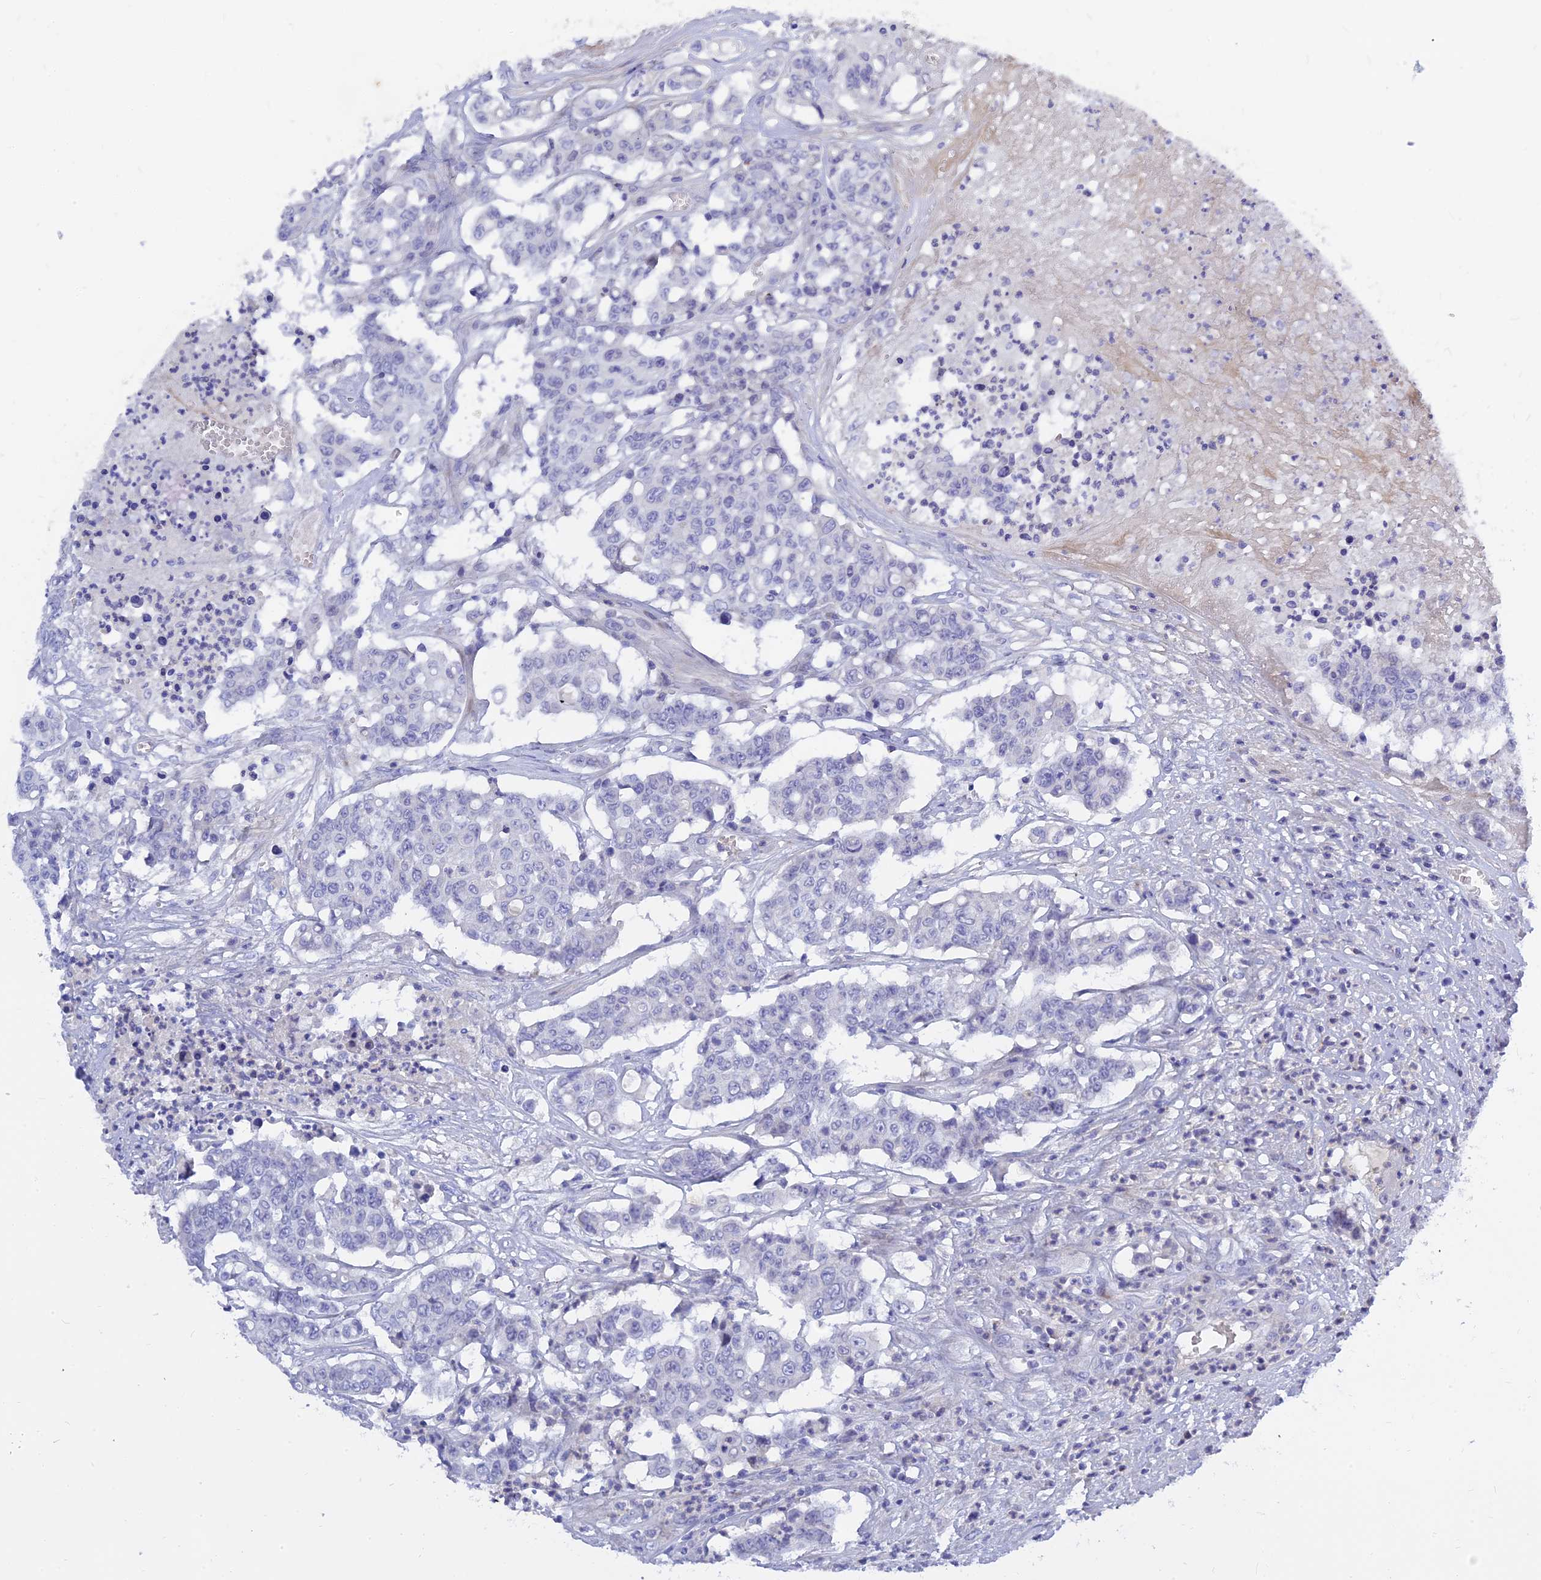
{"staining": {"intensity": "negative", "quantity": "none", "location": "none"}, "tissue": "colorectal cancer", "cell_type": "Tumor cells", "image_type": "cancer", "snomed": [{"axis": "morphology", "description": "Adenocarcinoma, NOS"}, {"axis": "topography", "description": "Colon"}], "caption": "High magnification brightfield microscopy of colorectal cancer (adenocarcinoma) stained with DAB (3,3'-diaminobenzidine) (brown) and counterstained with hematoxylin (blue): tumor cells show no significant expression.", "gene": "MBD3L1", "patient": {"sex": "male", "age": 51}}